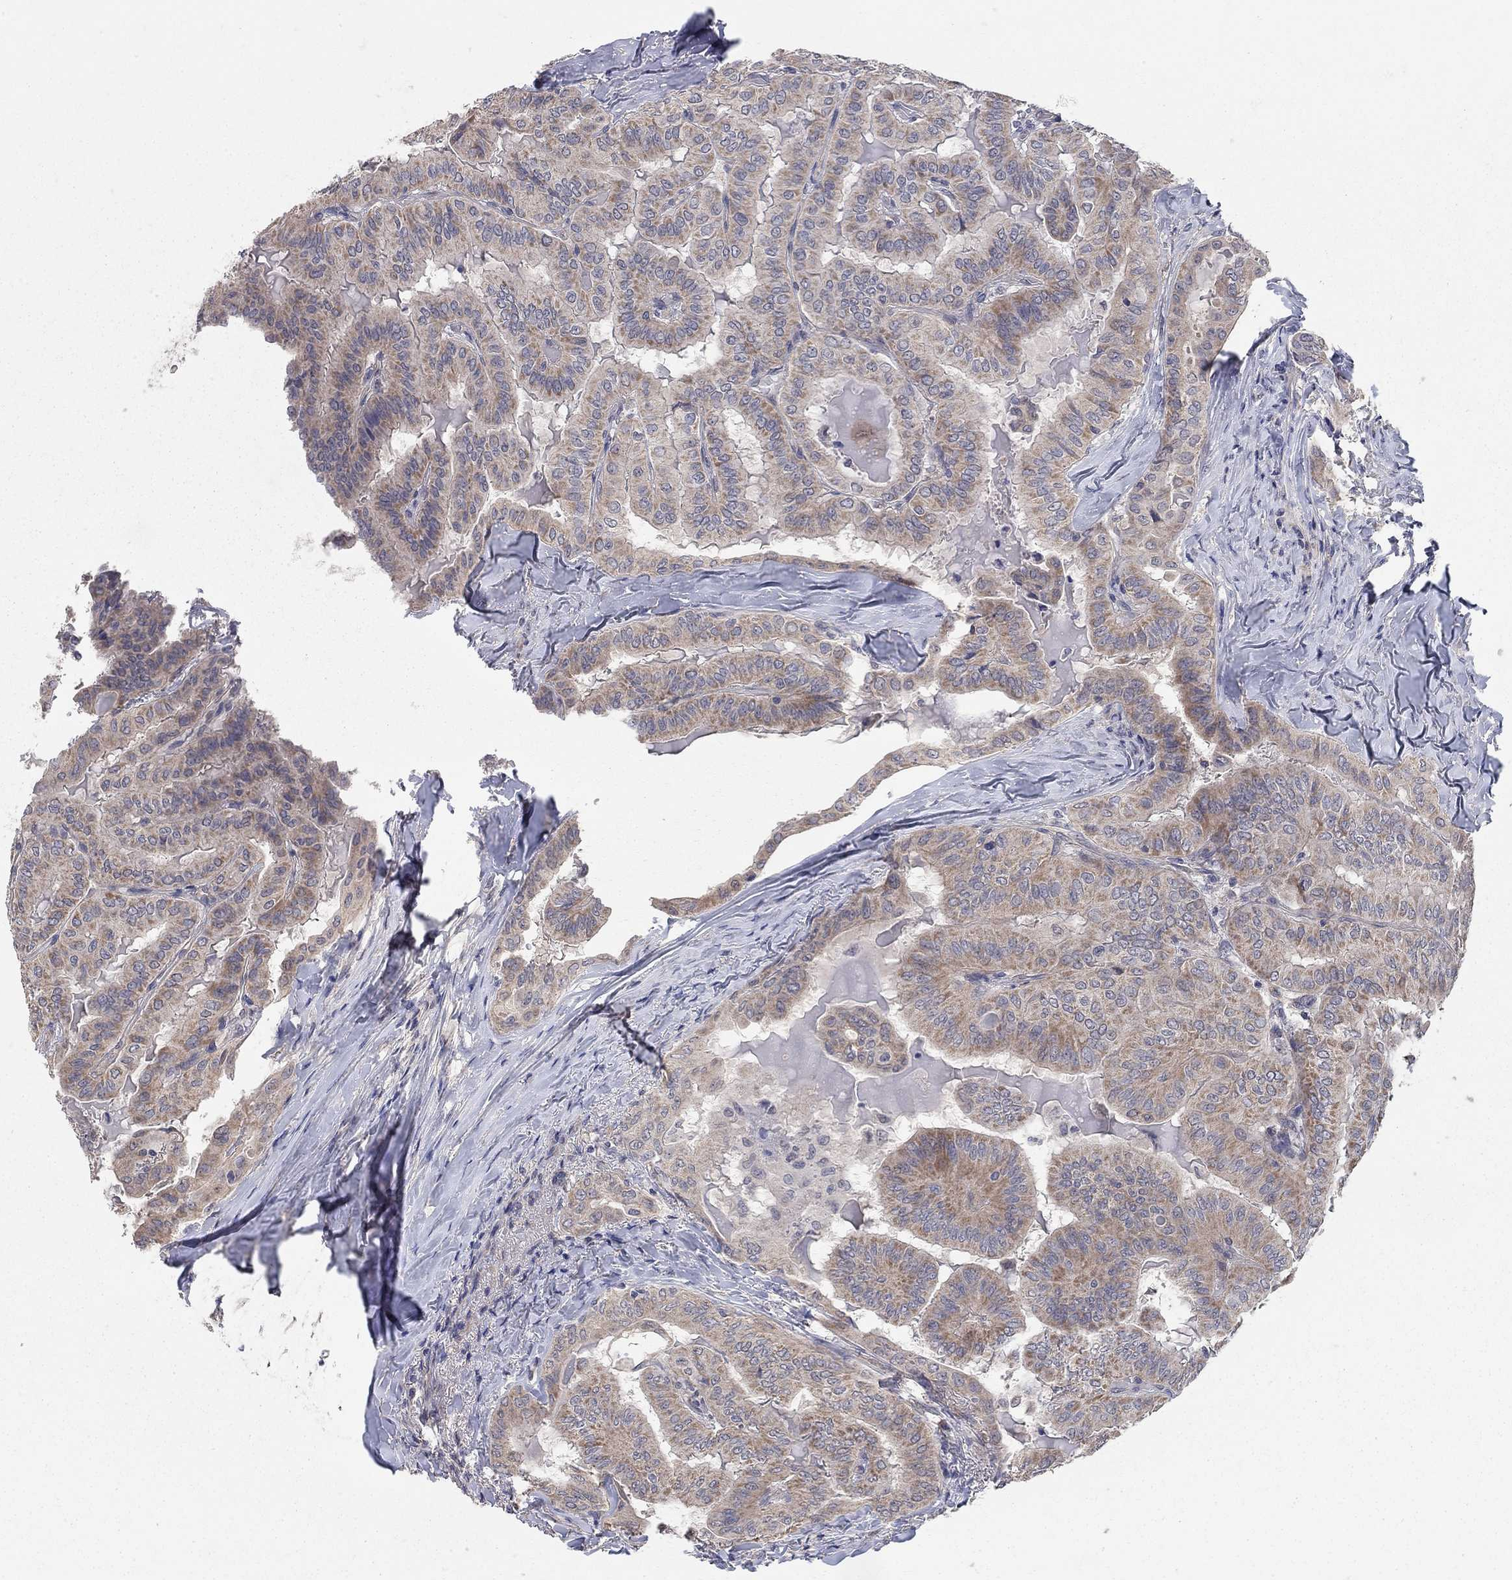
{"staining": {"intensity": "moderate", "quantity": "25%-75%", "location": "cytoplasmic/membranous"}, "tissue": "thyroid cancer", "cell_type": "Tumor cells", "image_type": "cancer", "snomed": [{"axis": "morphology", "description": "Papillary adenocarcinoma, NOS"}, {"axis": "topography", "description": "Thyroid gland"}], "caption": "A micrograph of human papillary adenocarcinoma (thyroid) stained for a protein shows moderate cytoplasmic/membranous brown staining in tumor cells.", "gene": "WASF3", "patient": {"sex": "female", "age": 68}}